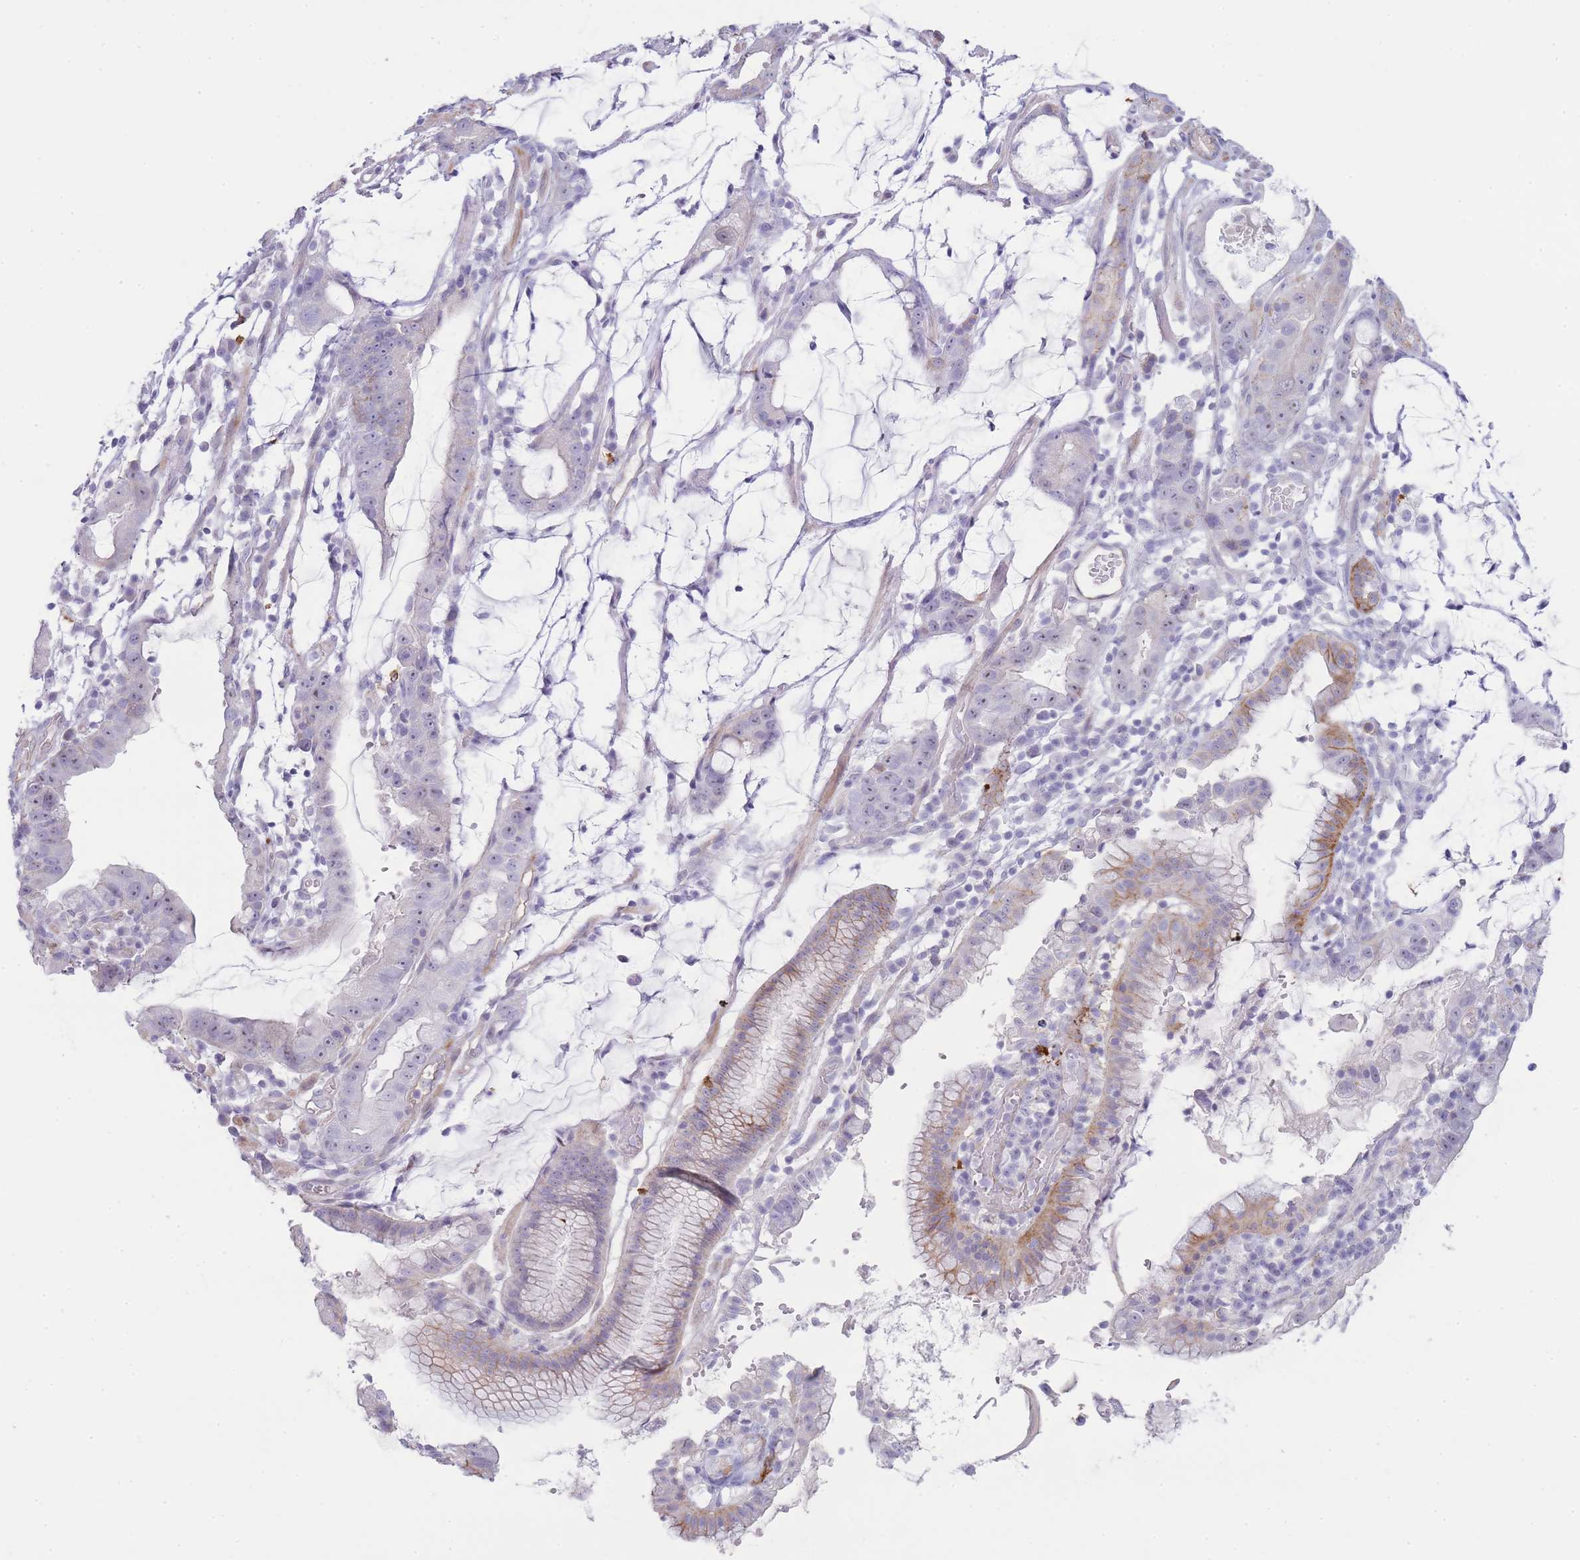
{"staining": {"intensity": "moderate", "quantity": "<25%", "location": "cytoplasmic/membranous"}, "tissue": "stomach cancer", "cell_type": "Tumor cells", "image_type": "cancer", "snomed": [{"axis": "morphology", "description": "Adenocarcinoma, NOS"}, {"axis": "topography", "description": "Stomach"}], "caption": "Moderate cytoplasmic/membranous positivity for a protein is appreciated in about <25% of tumor cells of stomach adenocarcinoma using immunohistochemistry.", "gene": "UTP14A", "patient": {"sex": "male", "age": 55}}